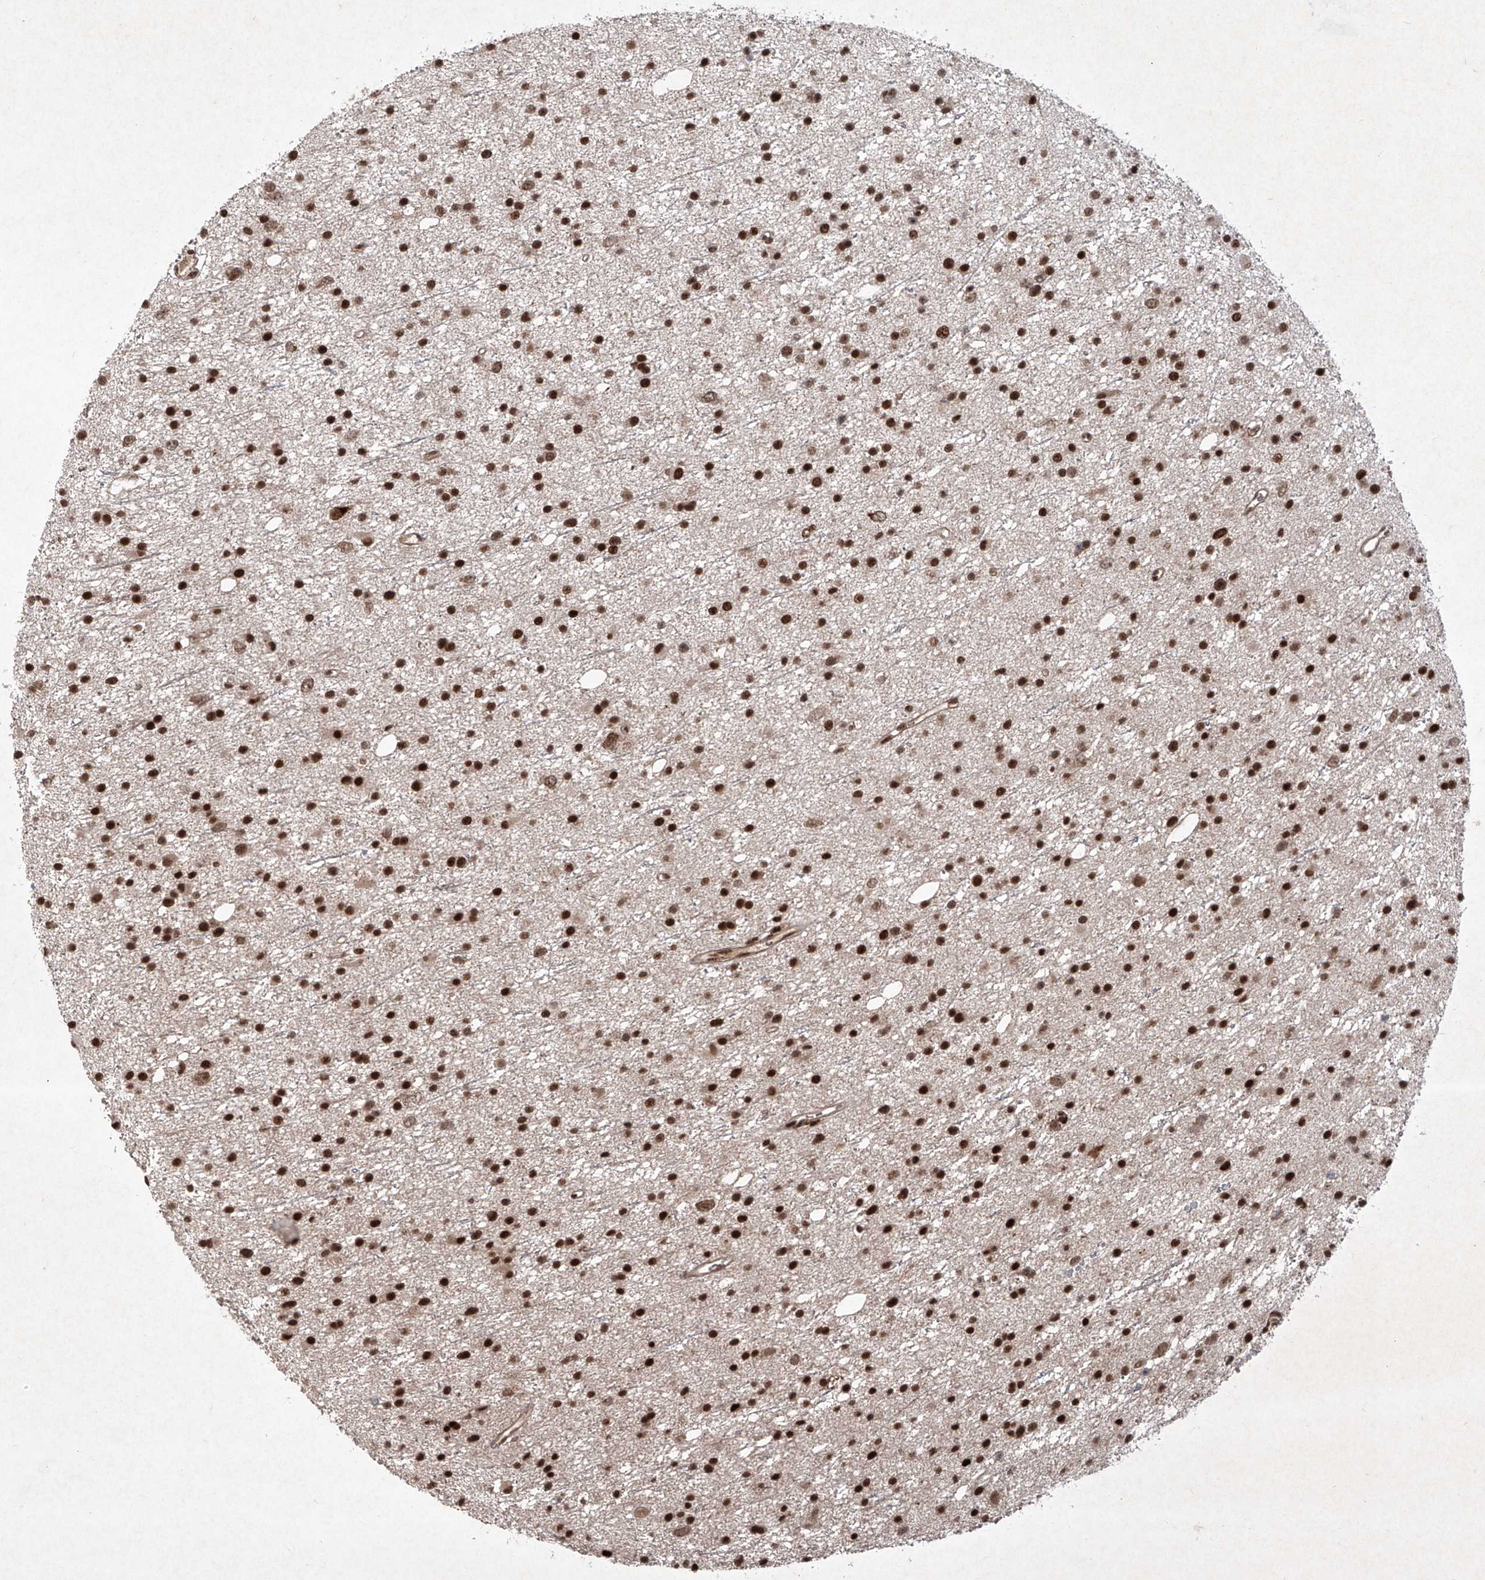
{"staining": {"intensity": "moderate", "quantity": ">75%", "location": "nuclear"}, "tissue": "glioma", "cell_type": "Tumor cells", "image_type": "cancer", "snomed": [{"axis": "morphology", "description": "Glioma, malignant, Low grade"}, {"axis": "topography", "description": "Cerebral cortex"}], "caption": "The micrograph reveals a brown stain indicating the presence of a protein in the nuclear of tumor cells in low-grade glioma (malignant). (DAB IHC with brightfield microscopy, high magnification).", "gene": "IRF2", "patient": {"sex": "female", "age": 39}}